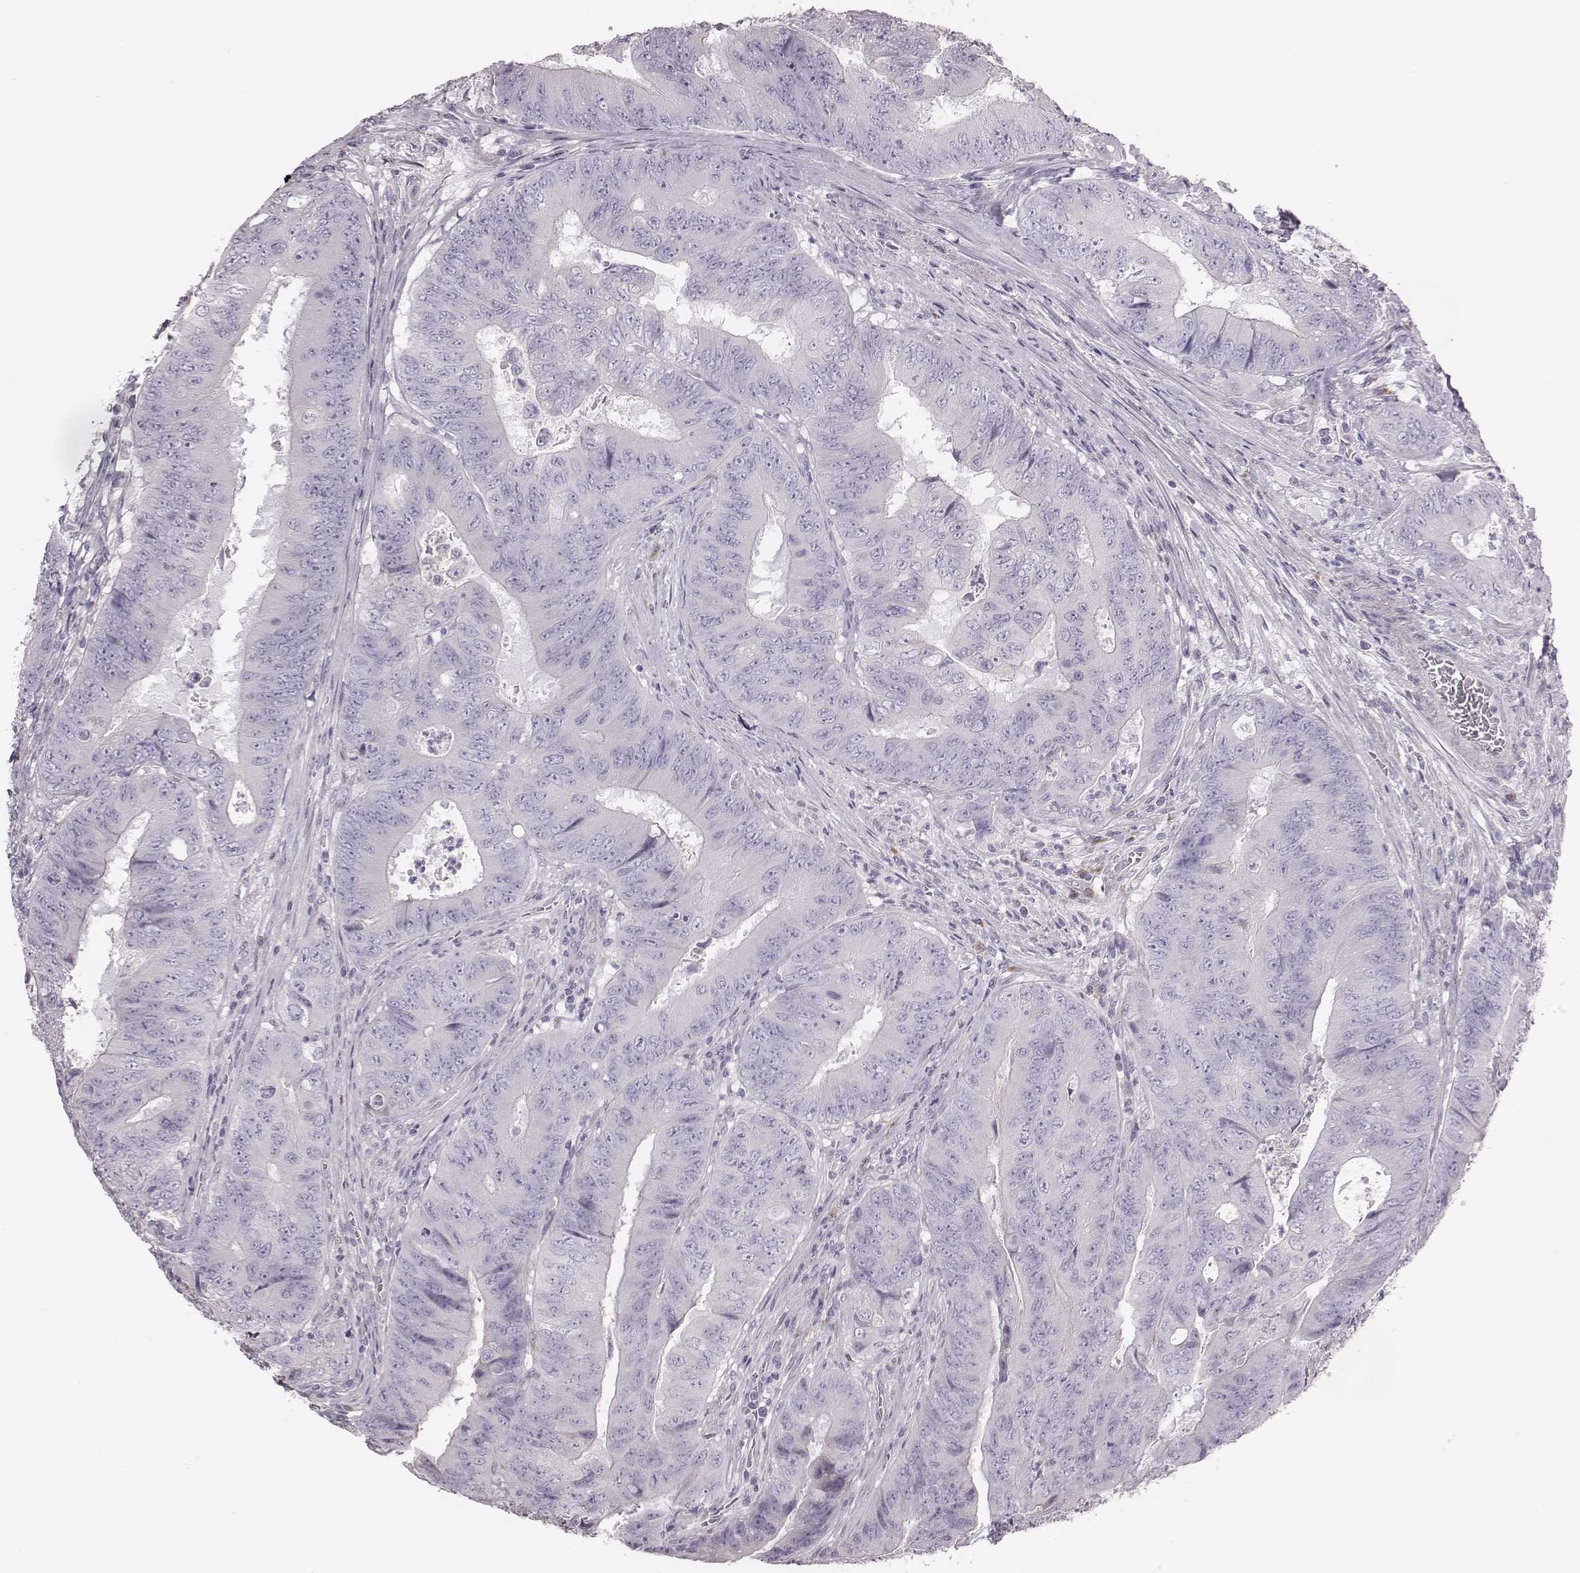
{"staining": {"intensity": "negative", "quantity": "none", "location": "none"}, "tissue": "colorectal cancer", "cell_type": "Tumor cells", "image_type": "cancer", "snomed": [{"axis": "morphology", "description": "Adenocarcinoma, NOS"}, {"axis": "topography", "description": "Colon"}], "caption": "Human colorectal adenocarcinoma stained for a protein using immunohistochemistry (IHC) exhibits no staining in tumor cells.", "gene": "C6orf58", "patient": {"sex": "female", "age": 48}}